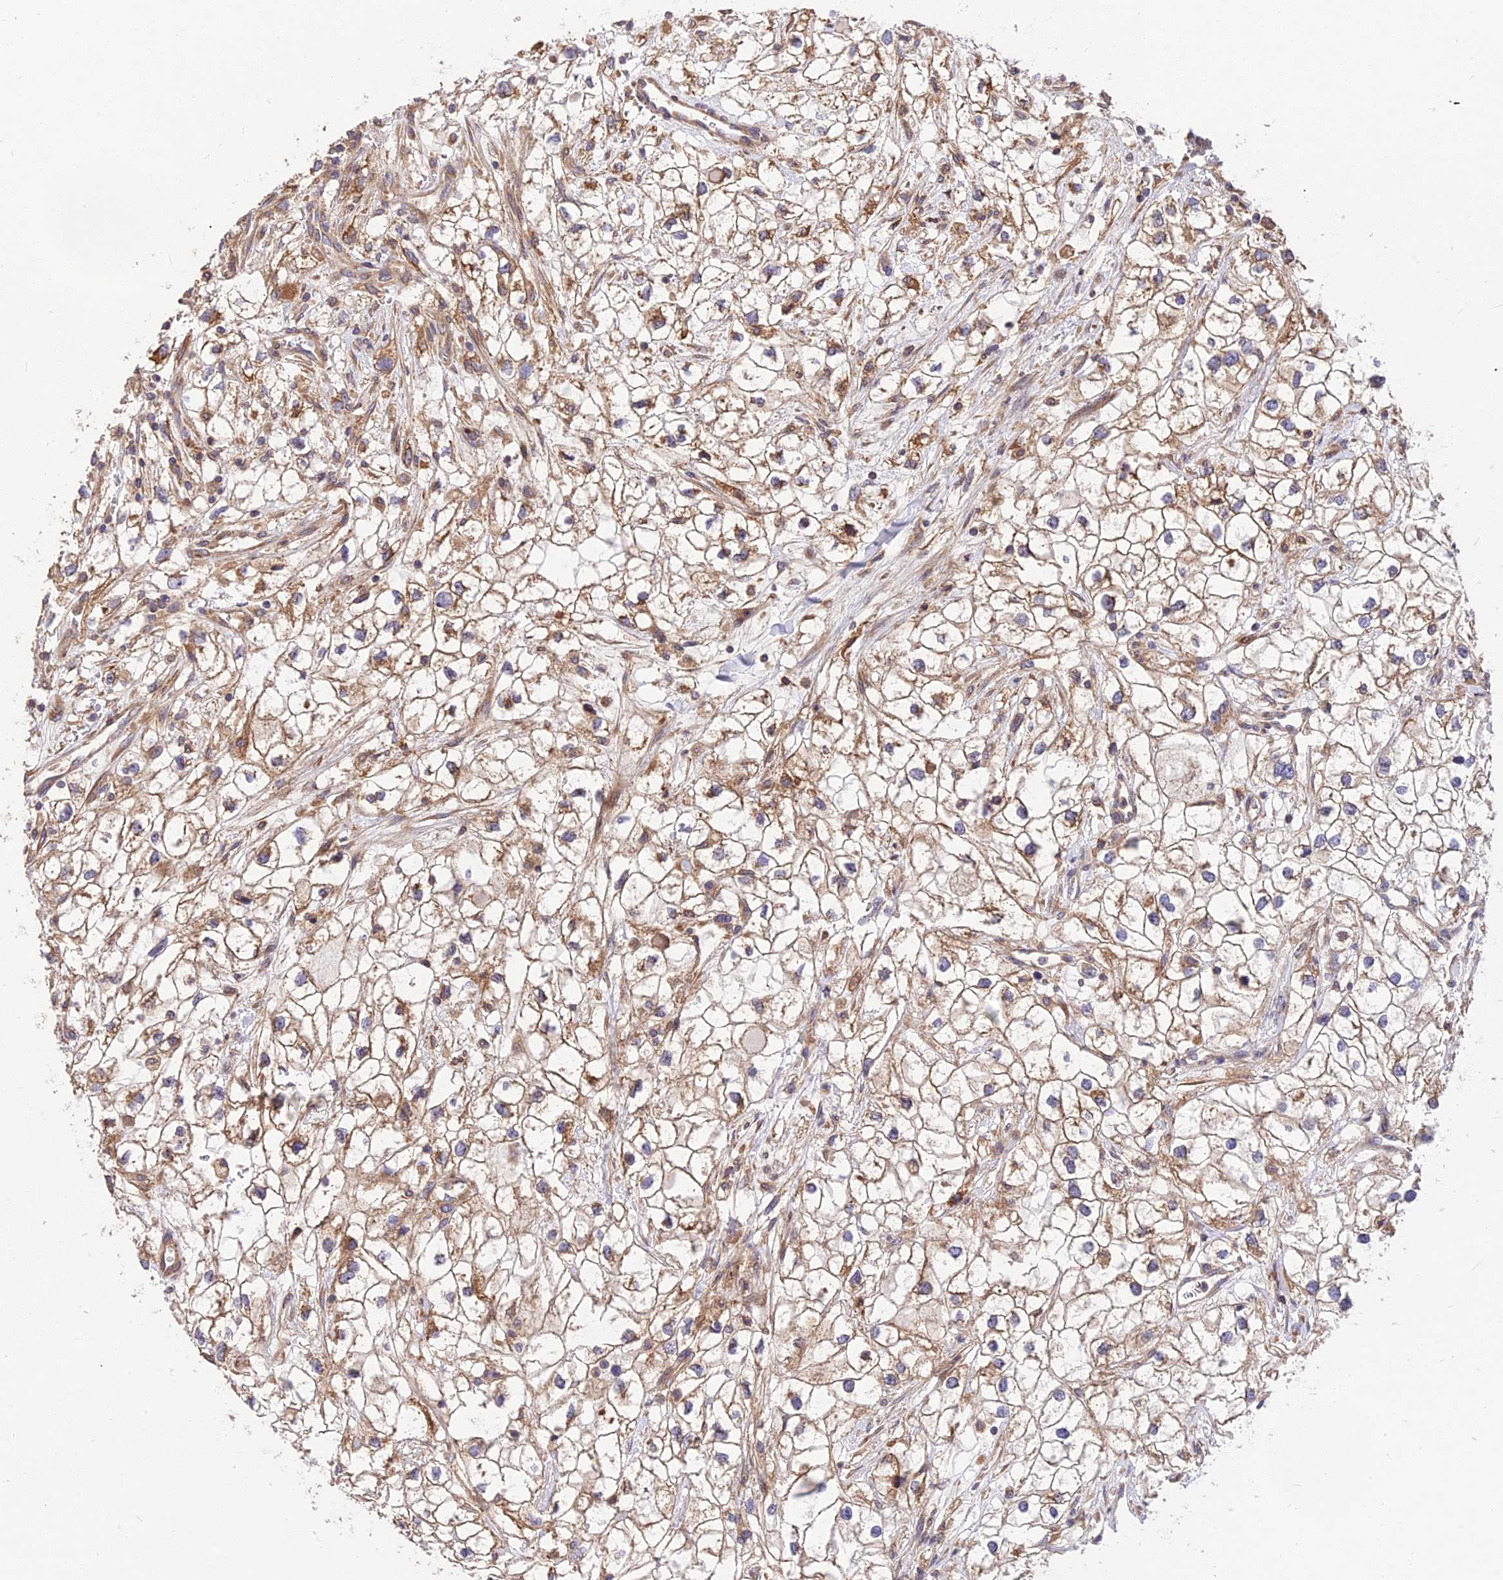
{"staining": {"intensity": "moderate", "quantity": ">75%", "location": "cytoplasmic/membranous"}, "tissue": "renal cancer", "cell_type": "Tumor cells", "image_type": "cancer", "snomed": [{"axis": "morphology", "description": "Adenocarcinoma, NOS"}, {"axis": "topography", "description": "Kidney"}], "caption": "A medium amount of moderate cytoplasmic/membranous expression is identified in approximately >75% of tumor cells in renal cancer (adenocarcinoma) tissue.", "gene": "ROCK1", "patient": {"sex": "male", "age": 59}}